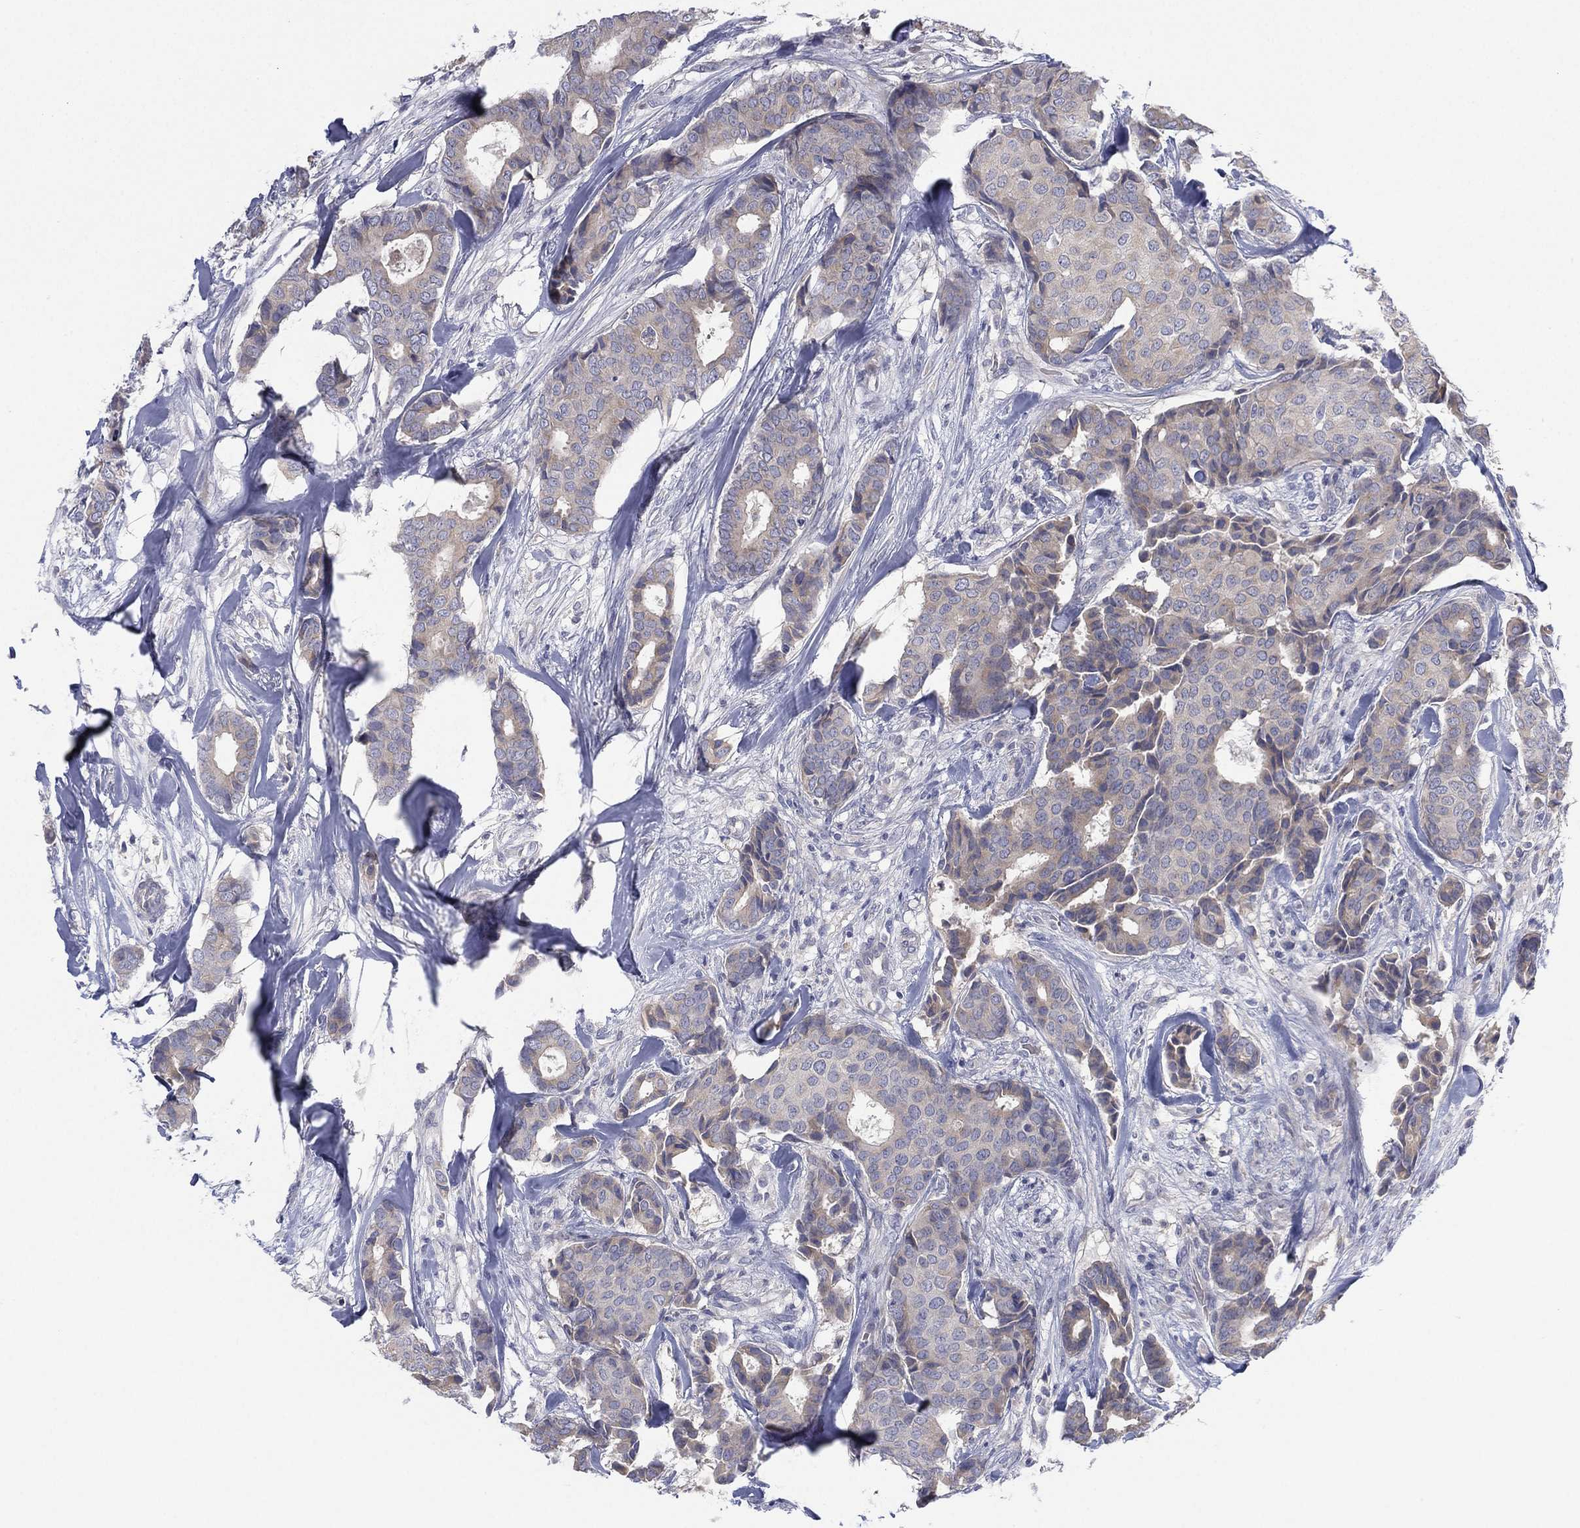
{"staining": {"intensity": "weak", "quantity": "<25%", "location": "cytoplasmic/membranous"}, "tissue": "breast cancer", "cell_type": "Tumor cells", "image_type": "cancer", "snomed": [{"axis": "morphology", "description": "Duct carcinoma"}, {"axis": "topography", "description": "Breast"}], "caption": "This is a image of immunohistochemistry staining of breast cancer (invasive ductal carcinoma), which shows no positivity in tumor cells.", "gene": "CYP2D6", "patient": {"sex": "female", "age": 75}}